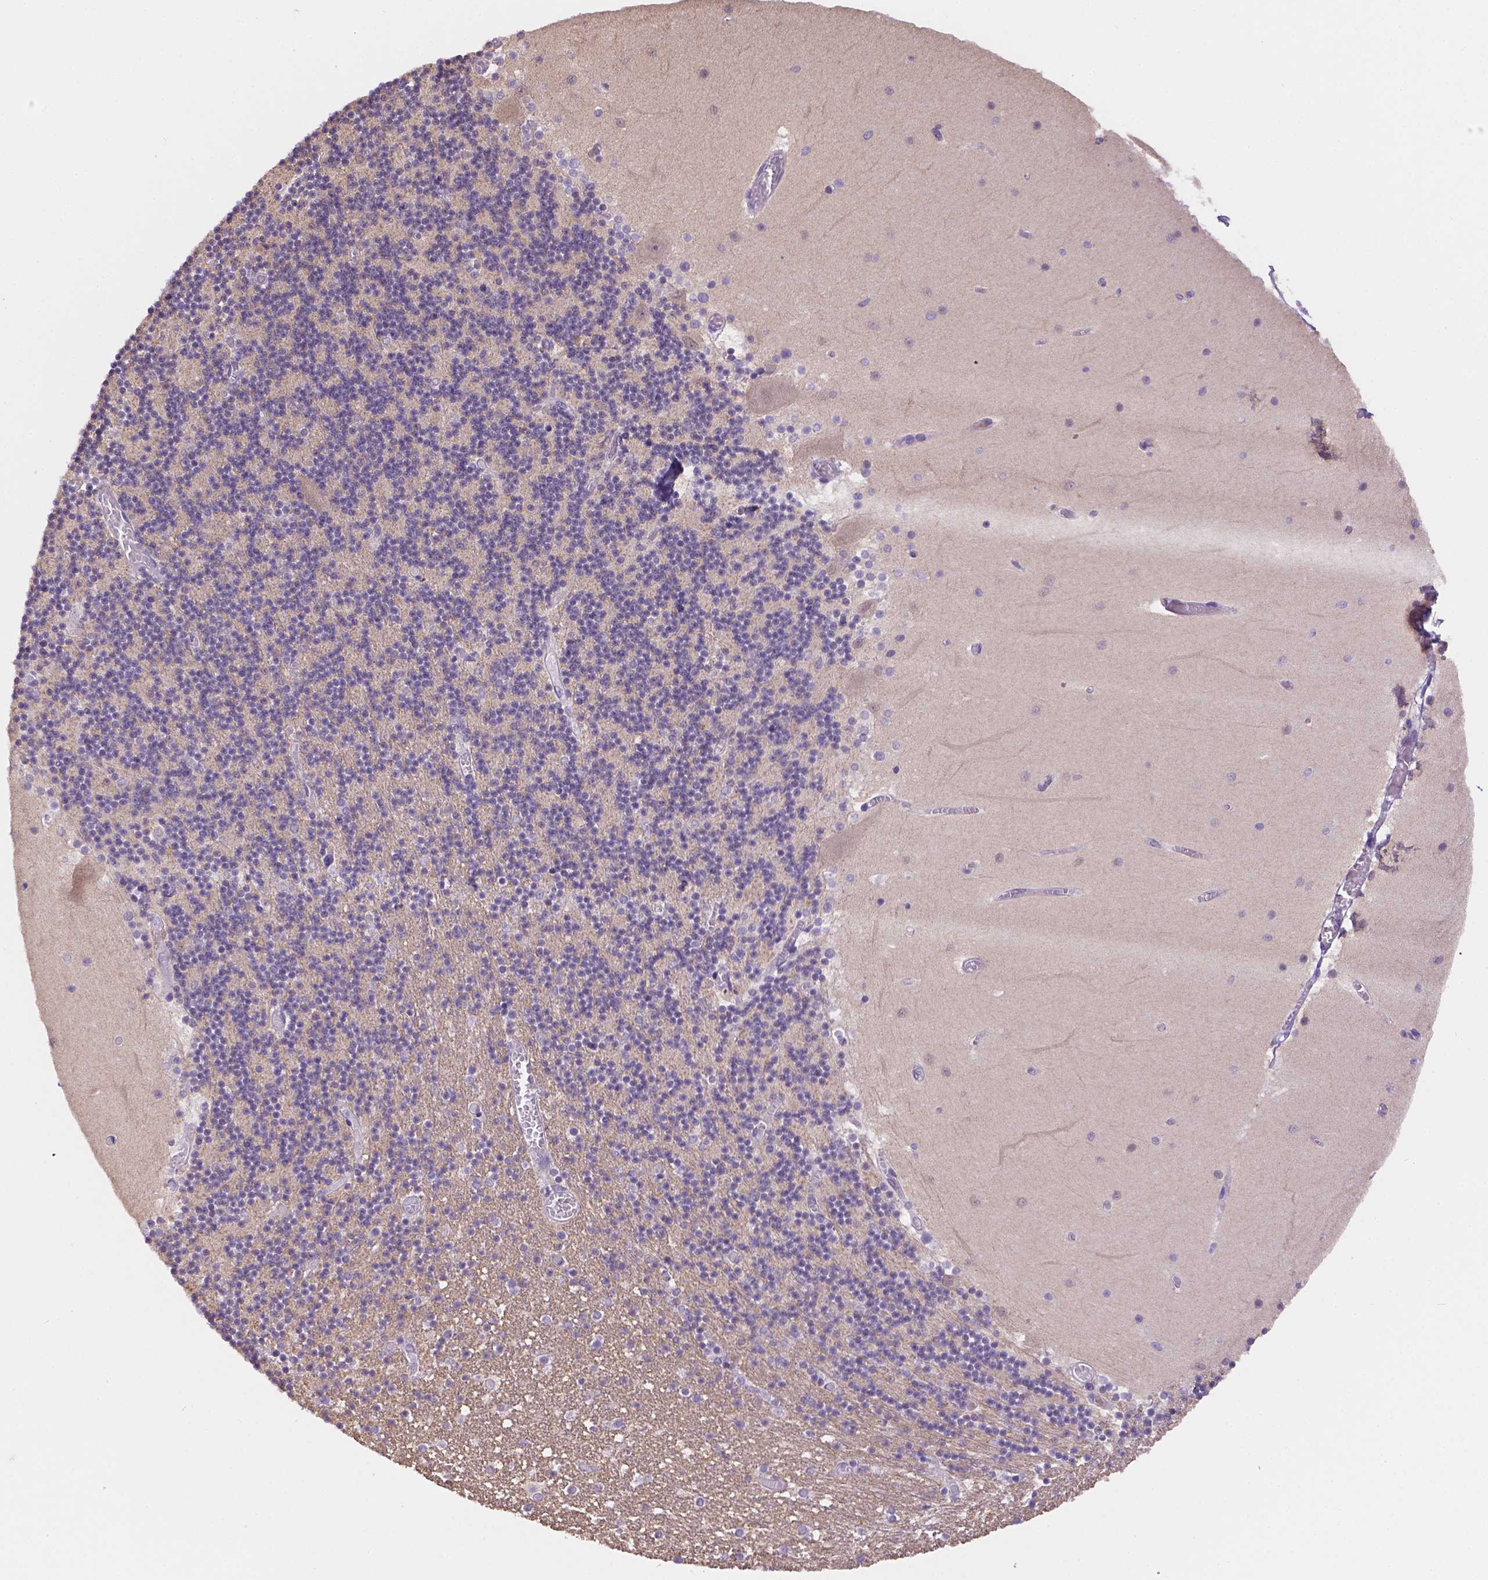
{"staining": {"intensity": "weak", "quantity": "25%-75%", "location": "cytoplasmic/membranous"}, "tissue": "cerebellum", "cell_type": "Cells in granular layer", "image_type": "normal", "snomed": [{"axis": "morphology", "description": "Normal tissue, NOS"}, {"axis": "topography", "description": "Cerebellum"}], "caption": "DAB (3,3'-diaminobenzidine) immunohistochemical staining of normal cerebellum reveals weak cytoplasmic/membranous protein positivity in approximately 25%-75% of cells in granular layer. (DAB (3,3'-diaminobenzidine) = brown stain, brightfield microscopy at high magnification).", "gene": "NXPE2", "patient": {"sex": "female", "age": 28}}